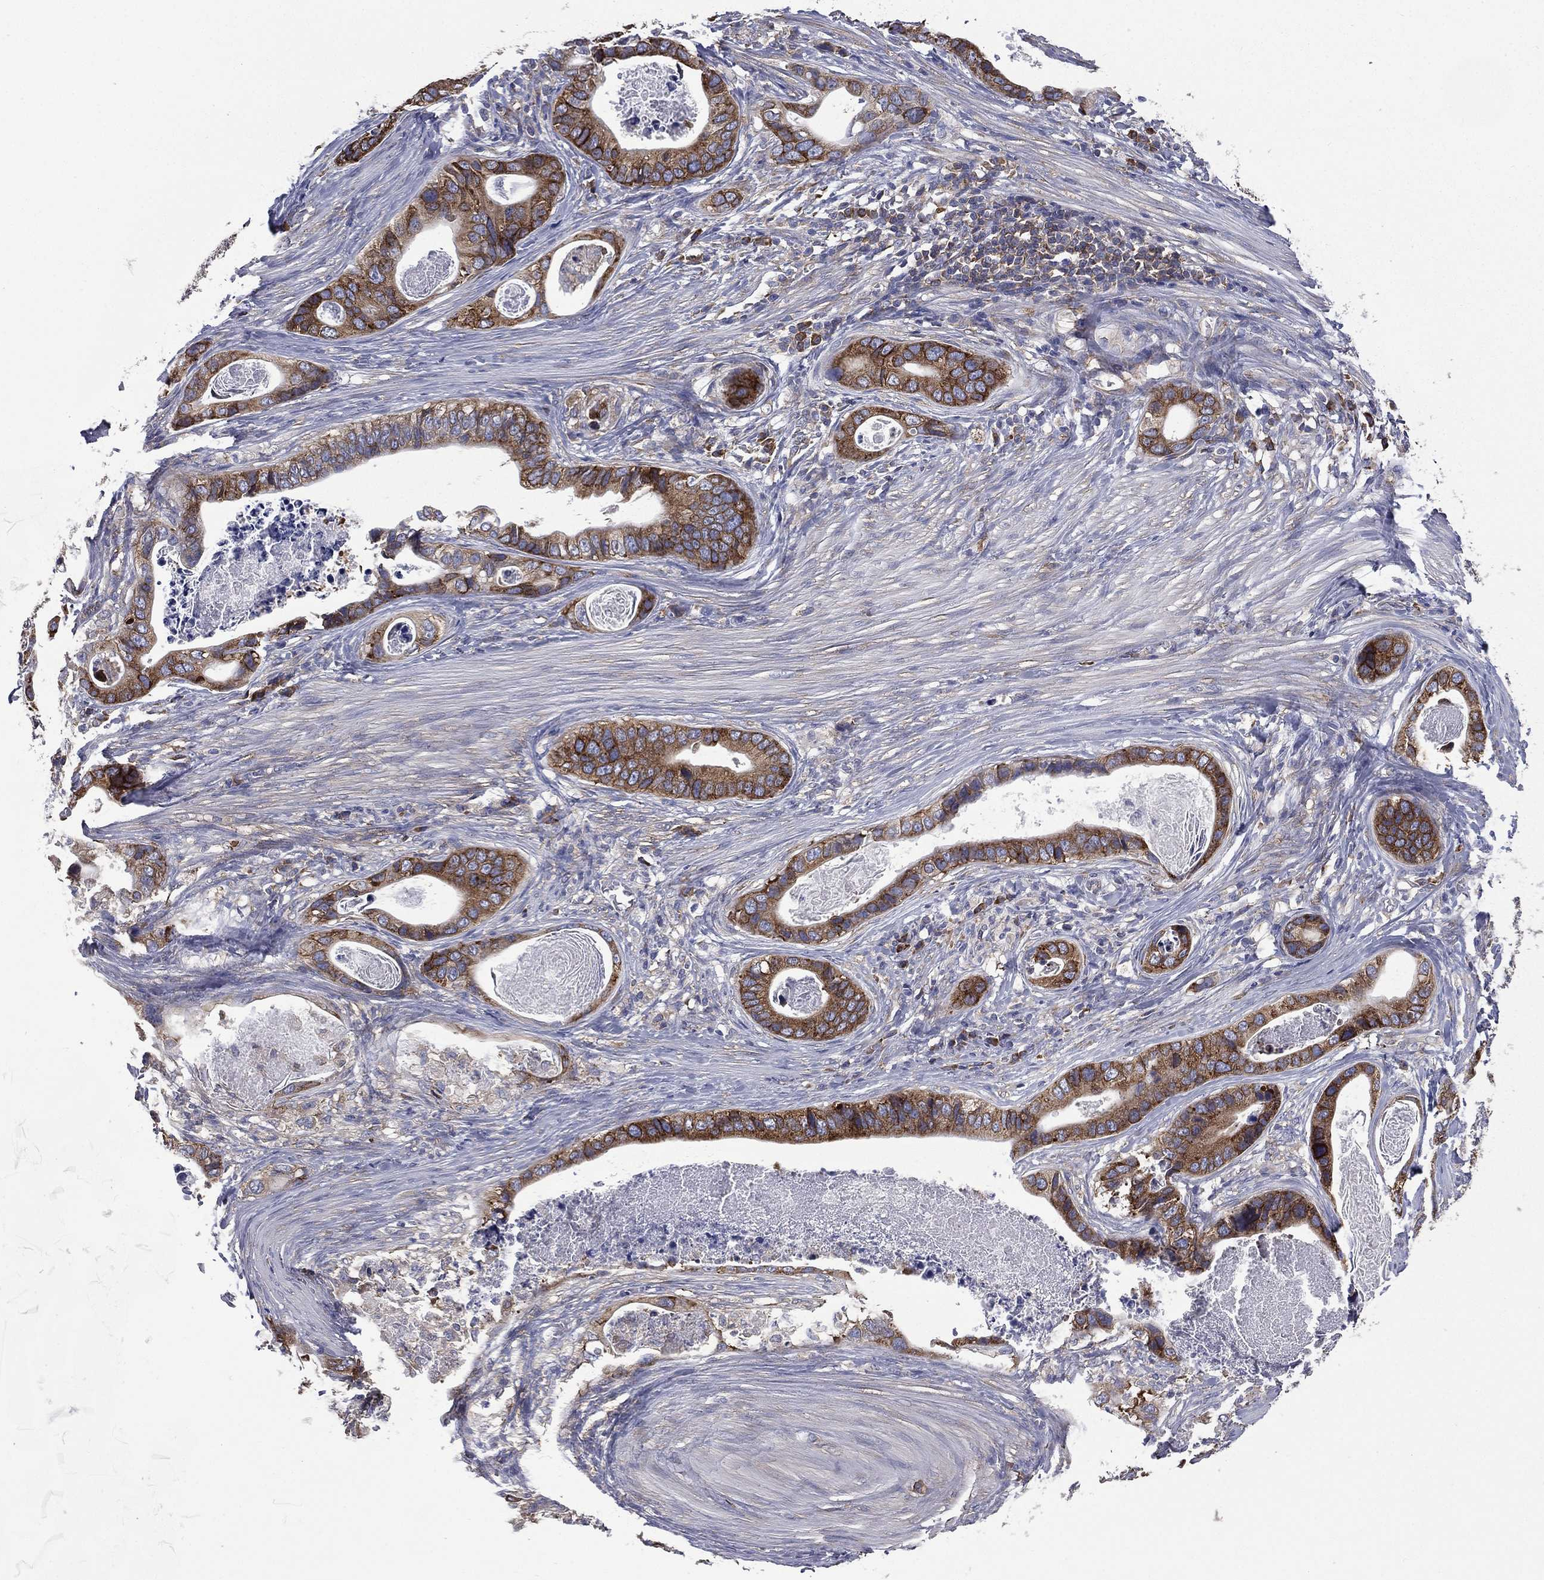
{"staining": {"intensity": "strong", "quantity": "25%-75%", "location": "cytoplasmic/membranous"}, "tissue": "stomach cancer", "cell_type": "Tumor cells", "image_type": "cancer", "snomed": [{"axis": "morphology", "description": "Adenocarcinoma, NOS"}, {"axis": "topography", "description": "Stomach"}], "caption": "Strong cytoplasmic/membranous positivity is seen in about 25%-75% of tumor cells in stomach adenocarcinoma.", "gene": "FARSA", "patient": {"sex": "male", "age": 84}}